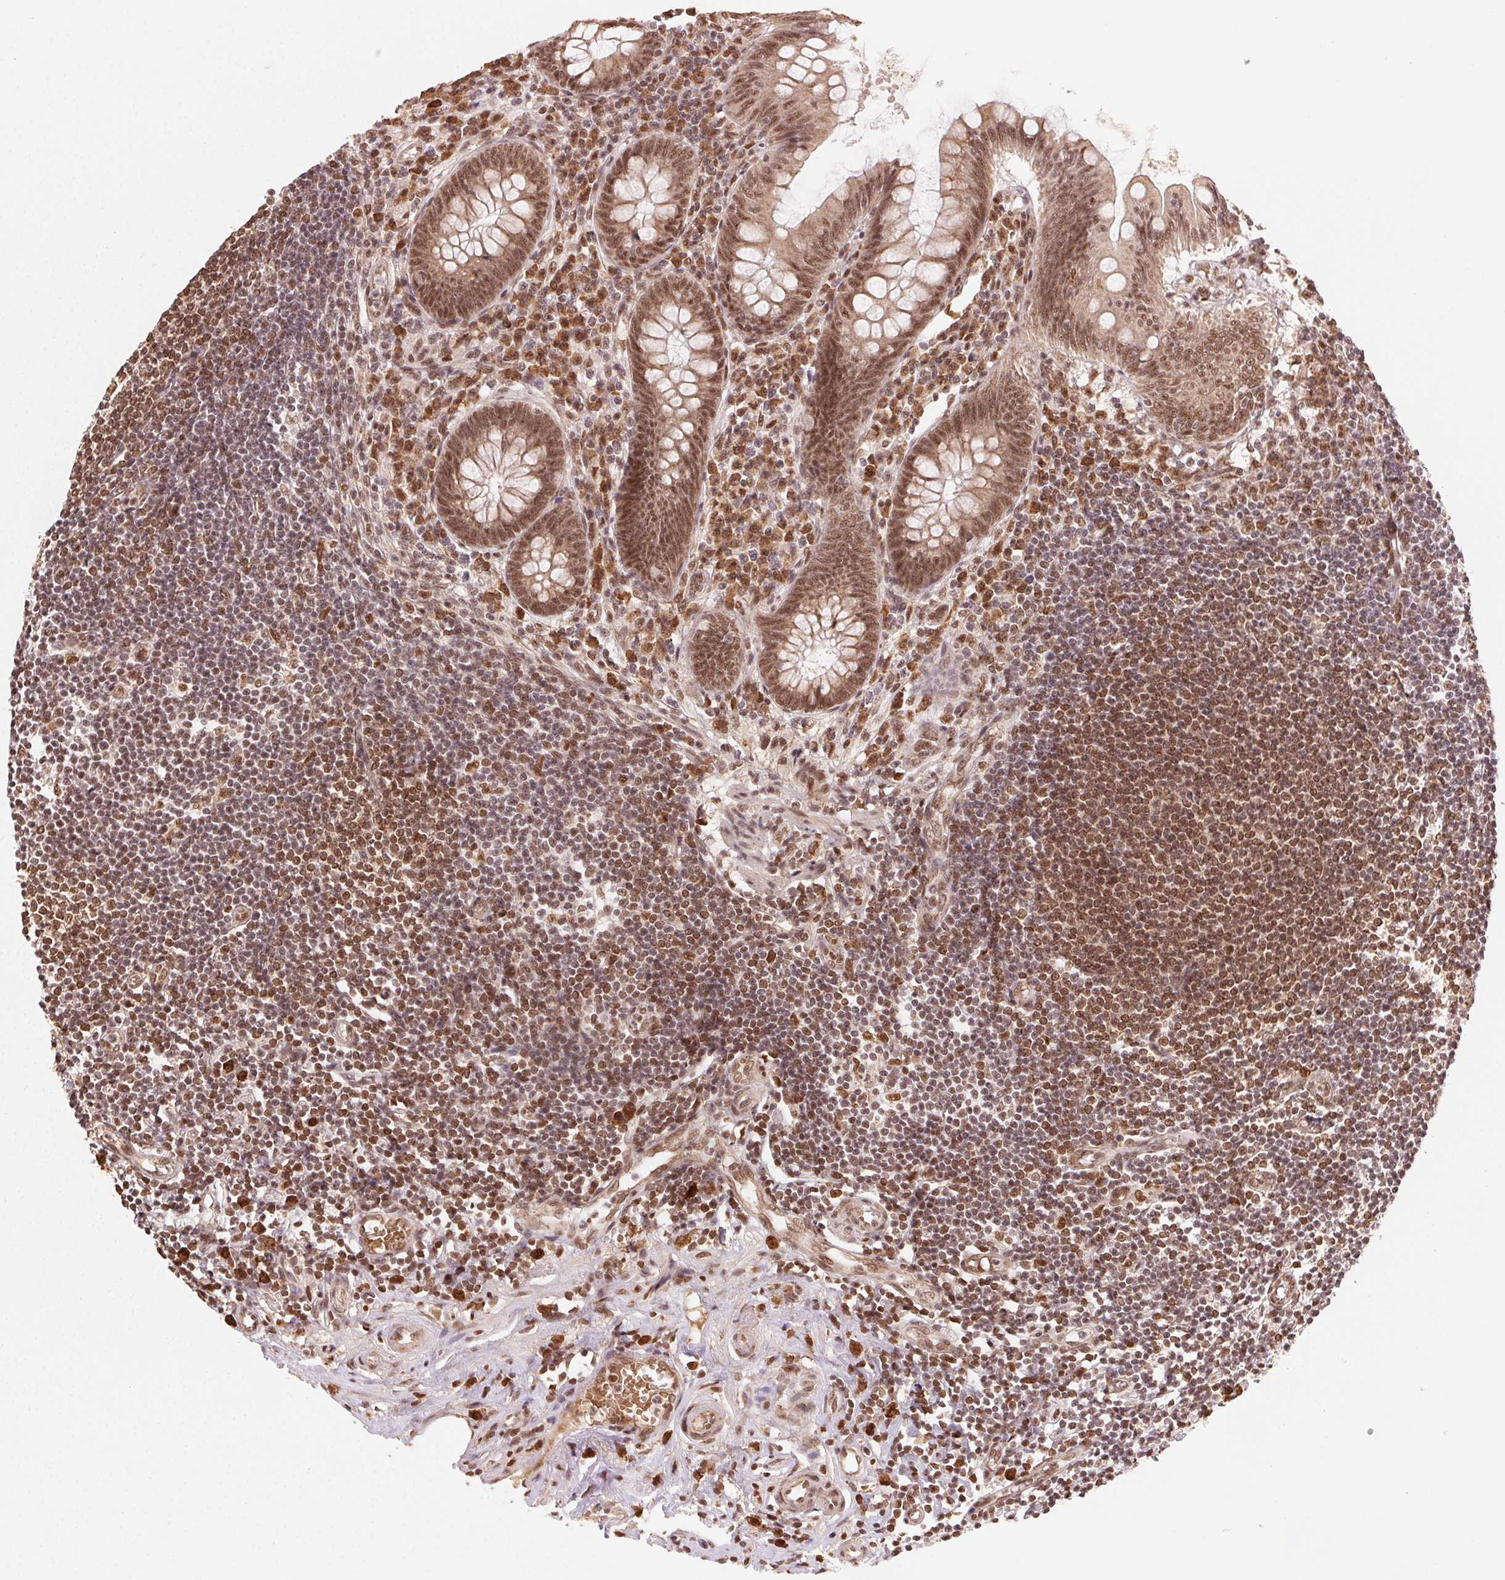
{"staining": {"intensity": "moderate", "quantity": ">75%", "location": "nuclear"}, "tissue": "appendix", "cell_type": "Glandular cells", "image_type": "normal", "snomed": [{"axis": "morphology", "description": "Normal tissue, NOS"}, {"axis": "topography", "description": "Appendix"}], "caption": "Immunohistochemistry (IHC) image of benign human appendix stained for a protein (brown), which demonstrates medium levels of moderate nuclear positivity in approximately >75% of glandular cells.", "gene": "TREML4", "patient": {"sex": "female", "age": 57}}